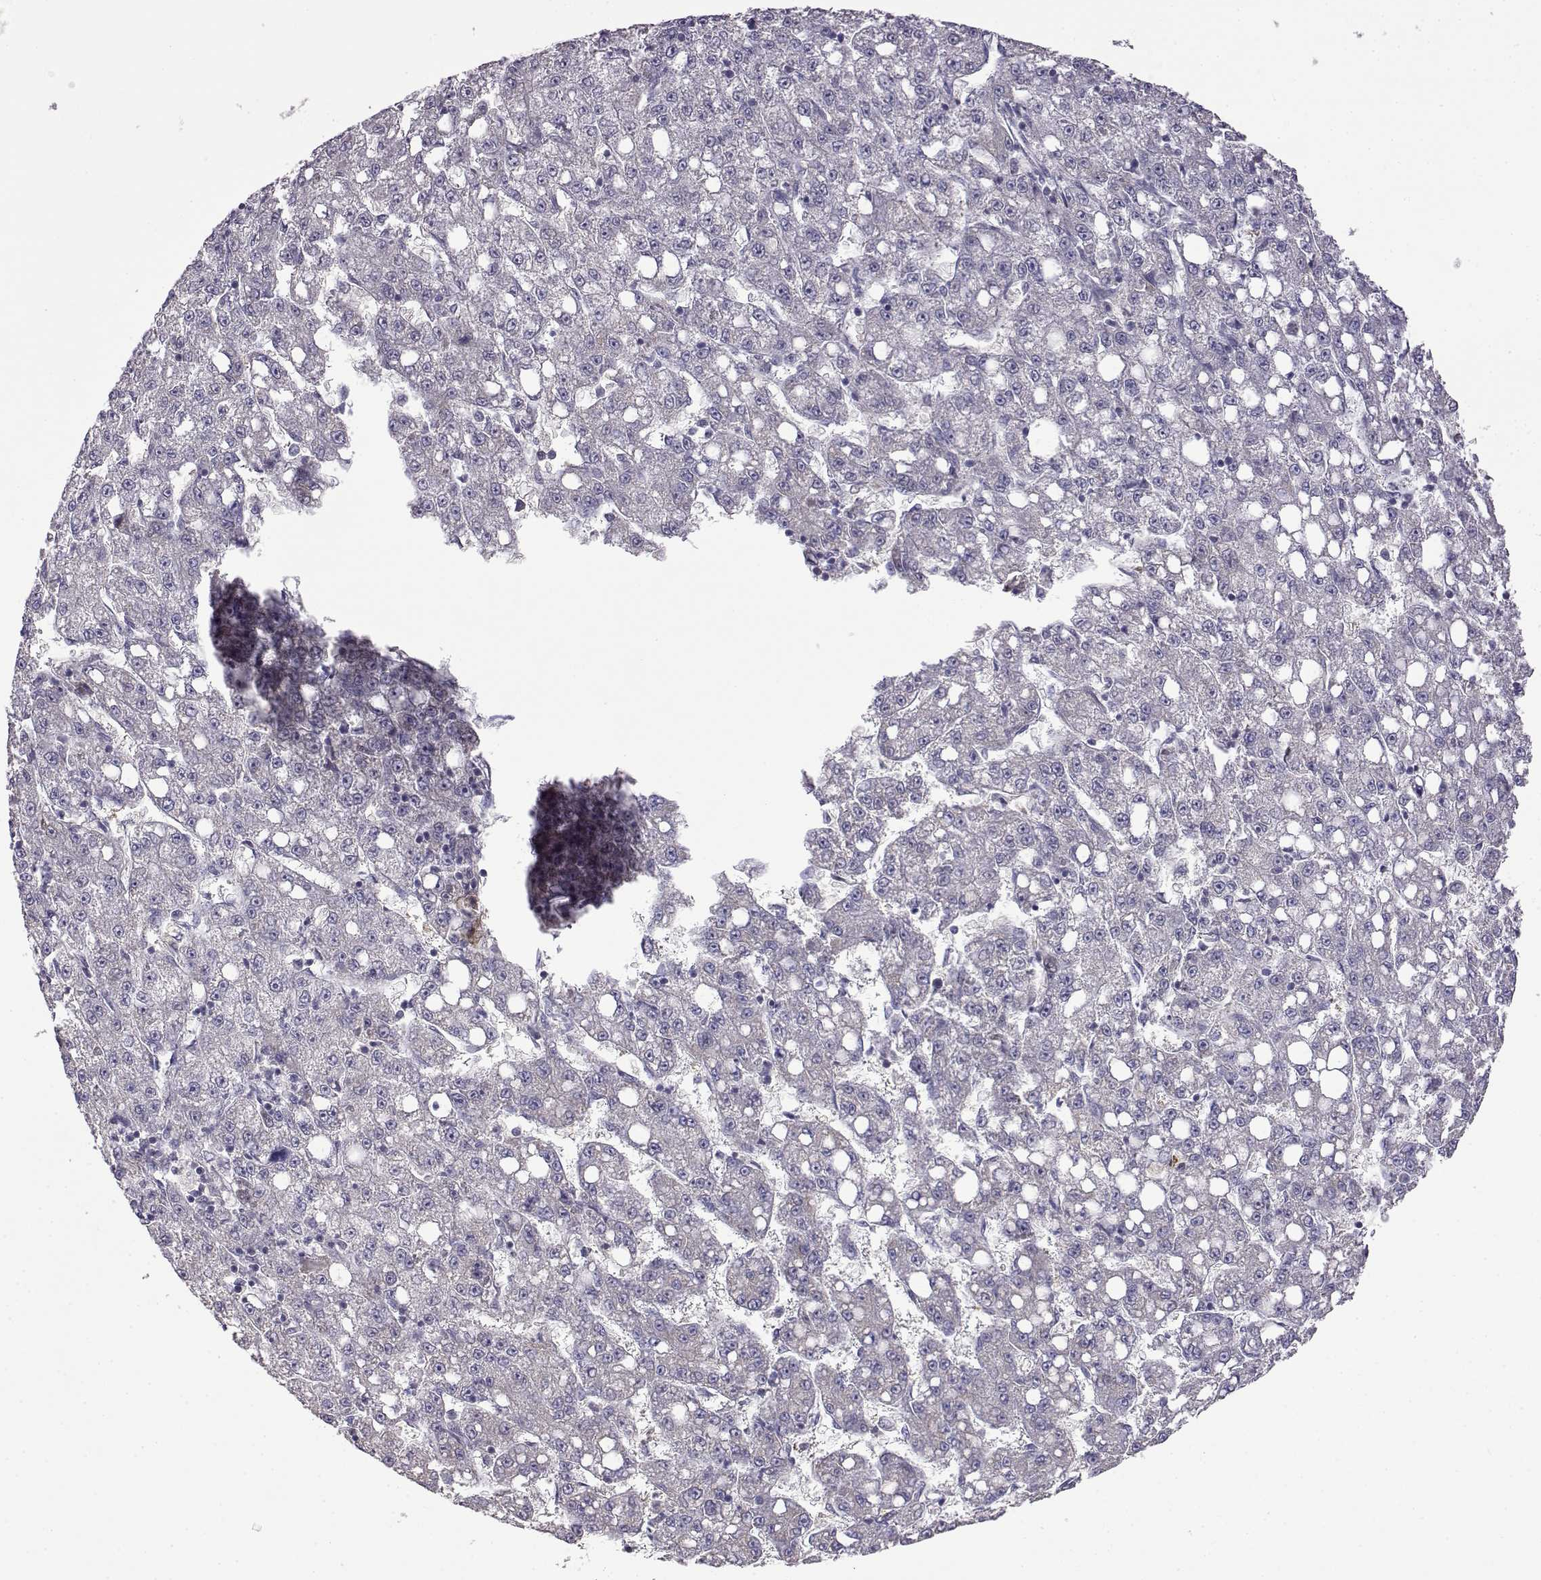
{"staining": {"intensity": "negative", "quantity": "none", "location": "none"}, "tissue": "liver cancer", "cell_type": "Tumor cells", "image_type": "cancer", "snomed": [{"axis": "morphology", "description": "Carcinoma, Hepatocellular, NOS"}, {"axis": "topography", "description": "Liver"}], "caption": "This is a micrograph of immunohistochemistry staining of liver hepatocellular carcinoma, which shows no expression in tumor cells. The staining was performed using DAB to visualize the protein expression in brown, while the nuclei were stained in blue with hematoxylin (Magnification: 20x).", "gene": "VGF", "patient": {"sex": "female", "age": 65}}